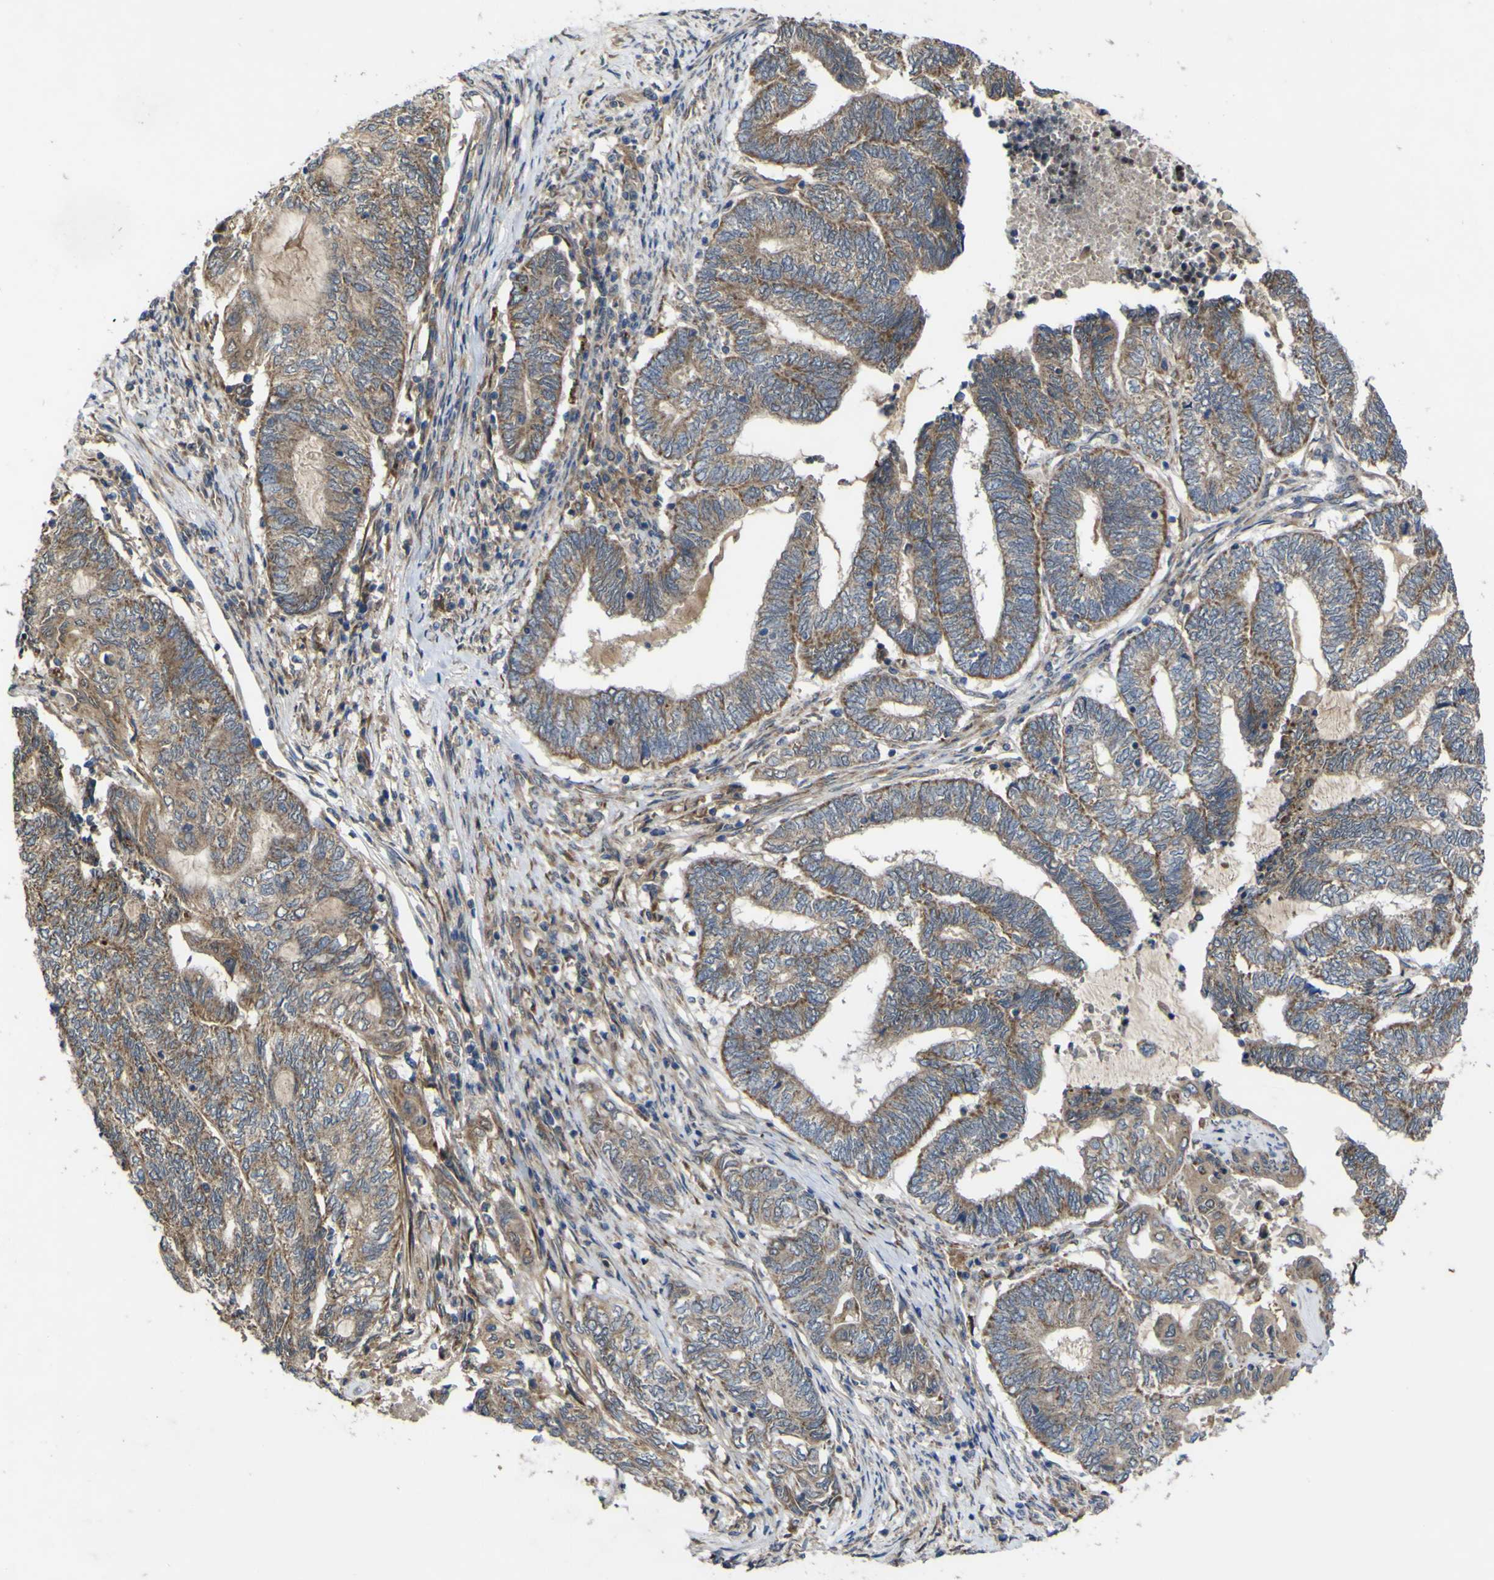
{"staining": {"intensity": "moderate", "quantity": ">75%", "location": "cytoplasmic/membranous"}, "tissue": "endometrial cancer", "cell_type": "Tumor cells", "image_type": "cancer", "snomed": [{"axis": "morphology", "description": "Adenocarcinoma, NOS"}, {"axis": "topography", "description": "Uterus"}, {"axis": "topography", "description": "Endometrium"}], "caption": "Moderate cytoplasmic/membranous staining is appreciated in approximately >75% of tumor cells in endometrial cancer.", "gene": "IRAK2", "patient": {"sex": "female", "age": 70}}